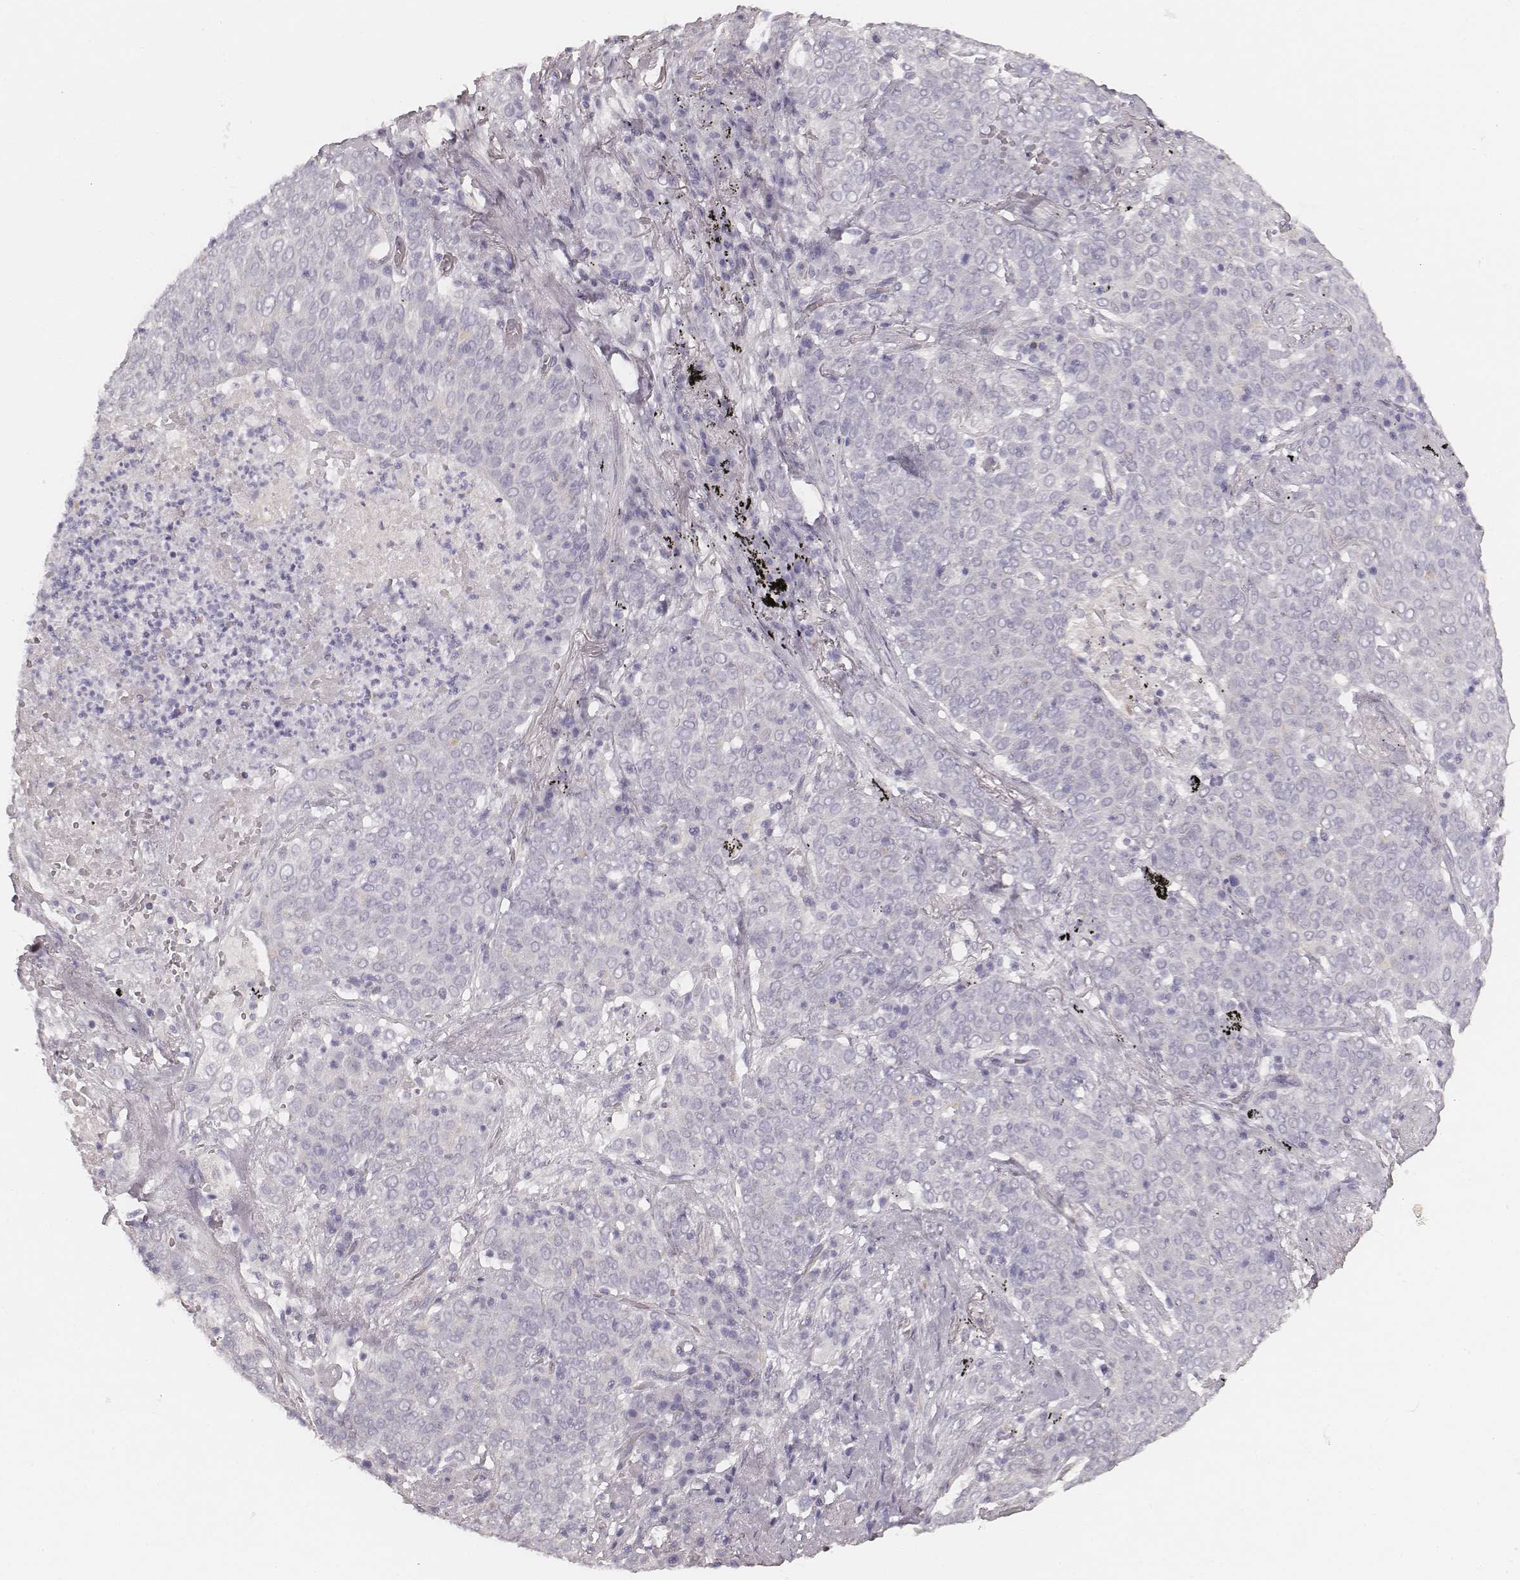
{"staining": {"intensity": "negative", "quantity": "none", "location": "none"}, "tissue": "lung cancer", "cell_type": "Tumor cells", "image_type": "cancer", "snomed": [{"axis": "morphology", "description": "Squamous cell carcinoma, NOS"}, {"axis": "topography", "description": "Lung"}], "caption": "Tumor cells show no significant positivity in lung cancer (squamous cell carcinoma).", "gene": "HNF4G", "patient": {"sex": "male", "age": 82}}